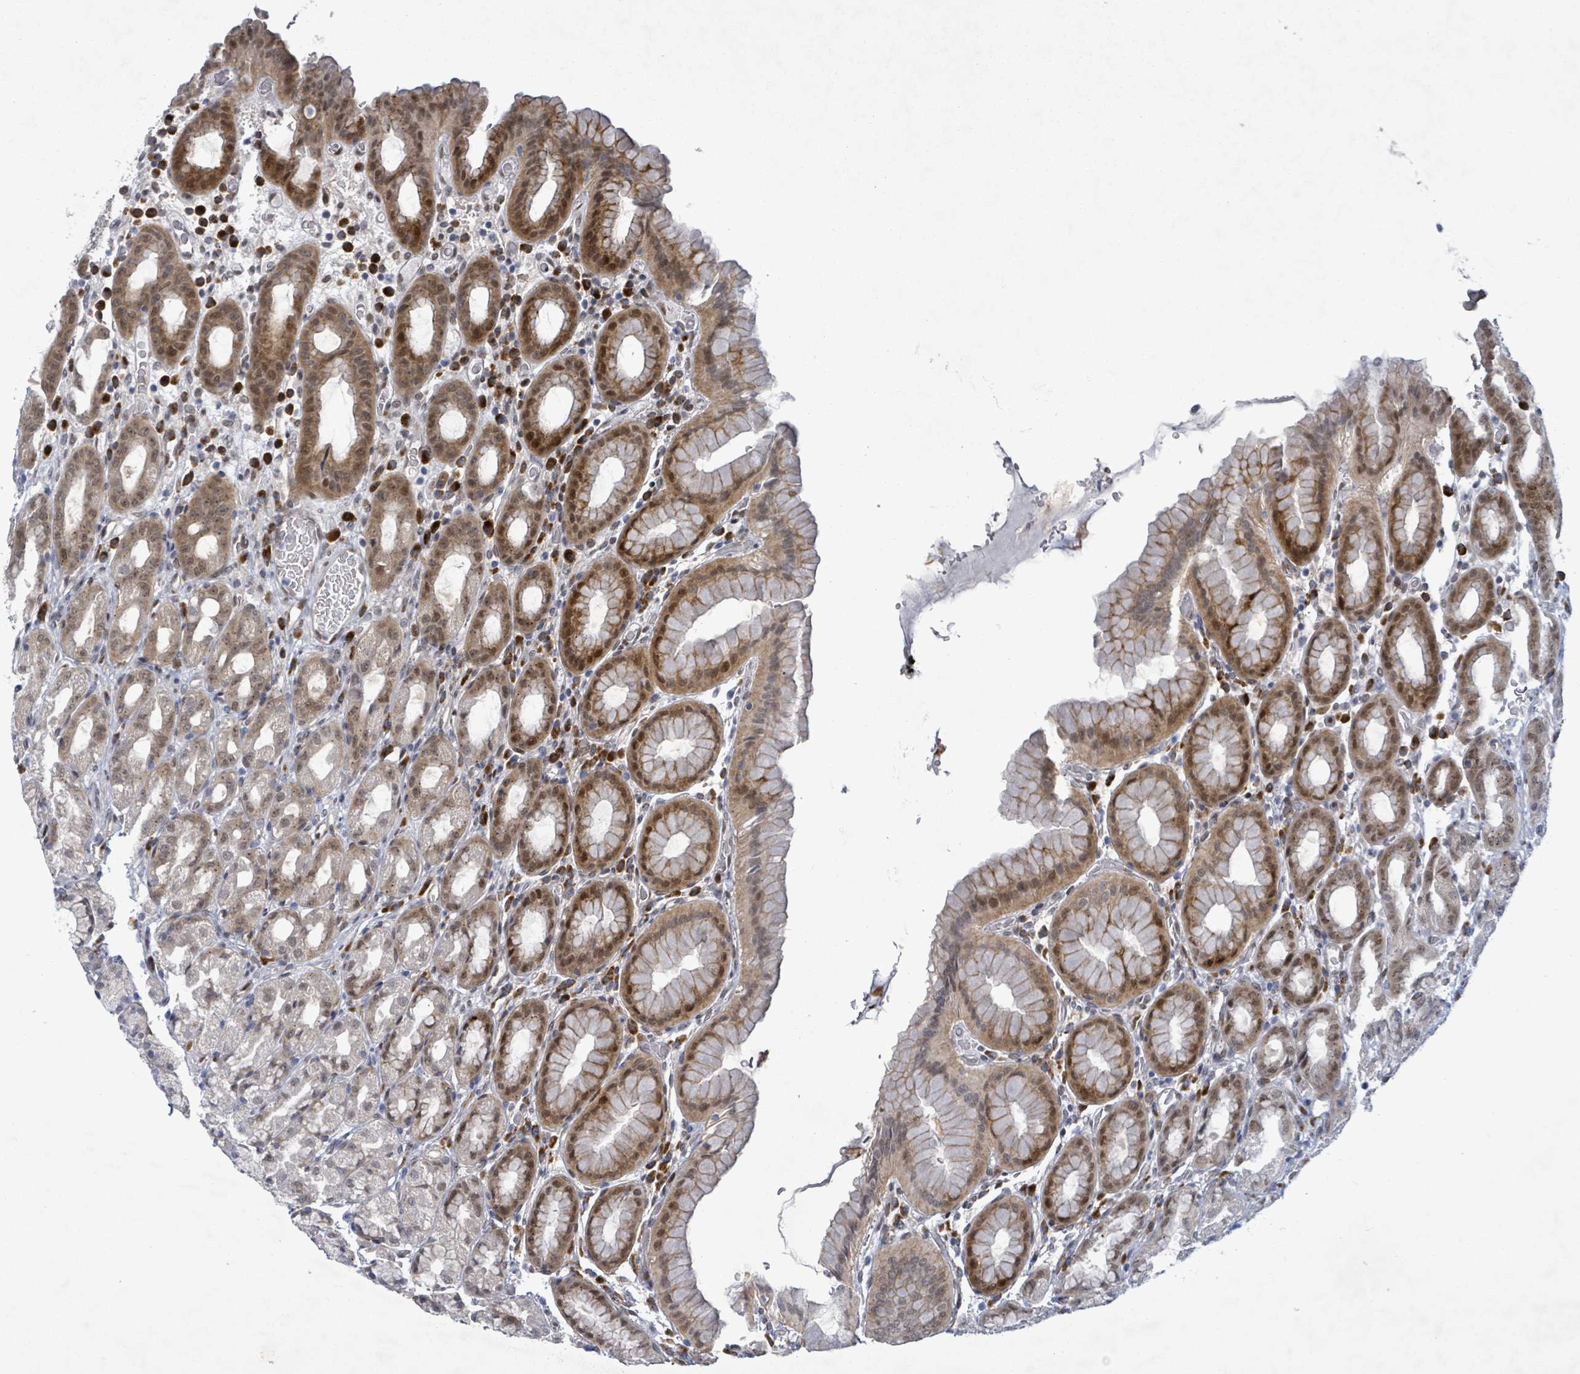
{"staining": {"intensity": "moderate", "quantity": "25%-75%", "location": "cytoplasmic/membranous,nuclear"}, "tissue": "stomach", "cell_type": "Glandular cells", "image_type": "normal", "snomed": [{"axis": "morphology", "description": "Normal tissue, NOS"}, {"axis": "topography", "description": "Stomach, upper"}, {"axis": "topography", "description": "Stomach, lower"}, {"axis": "topography", "description": "Small intestine"}], "caption": "Moderate cytoplasmic/membranous,nuclear protein expression is present in about 25%-75% of glandular cells in stomach.", "gene": "TUSC1", "patient": {"sex": "male", "age": 68}}